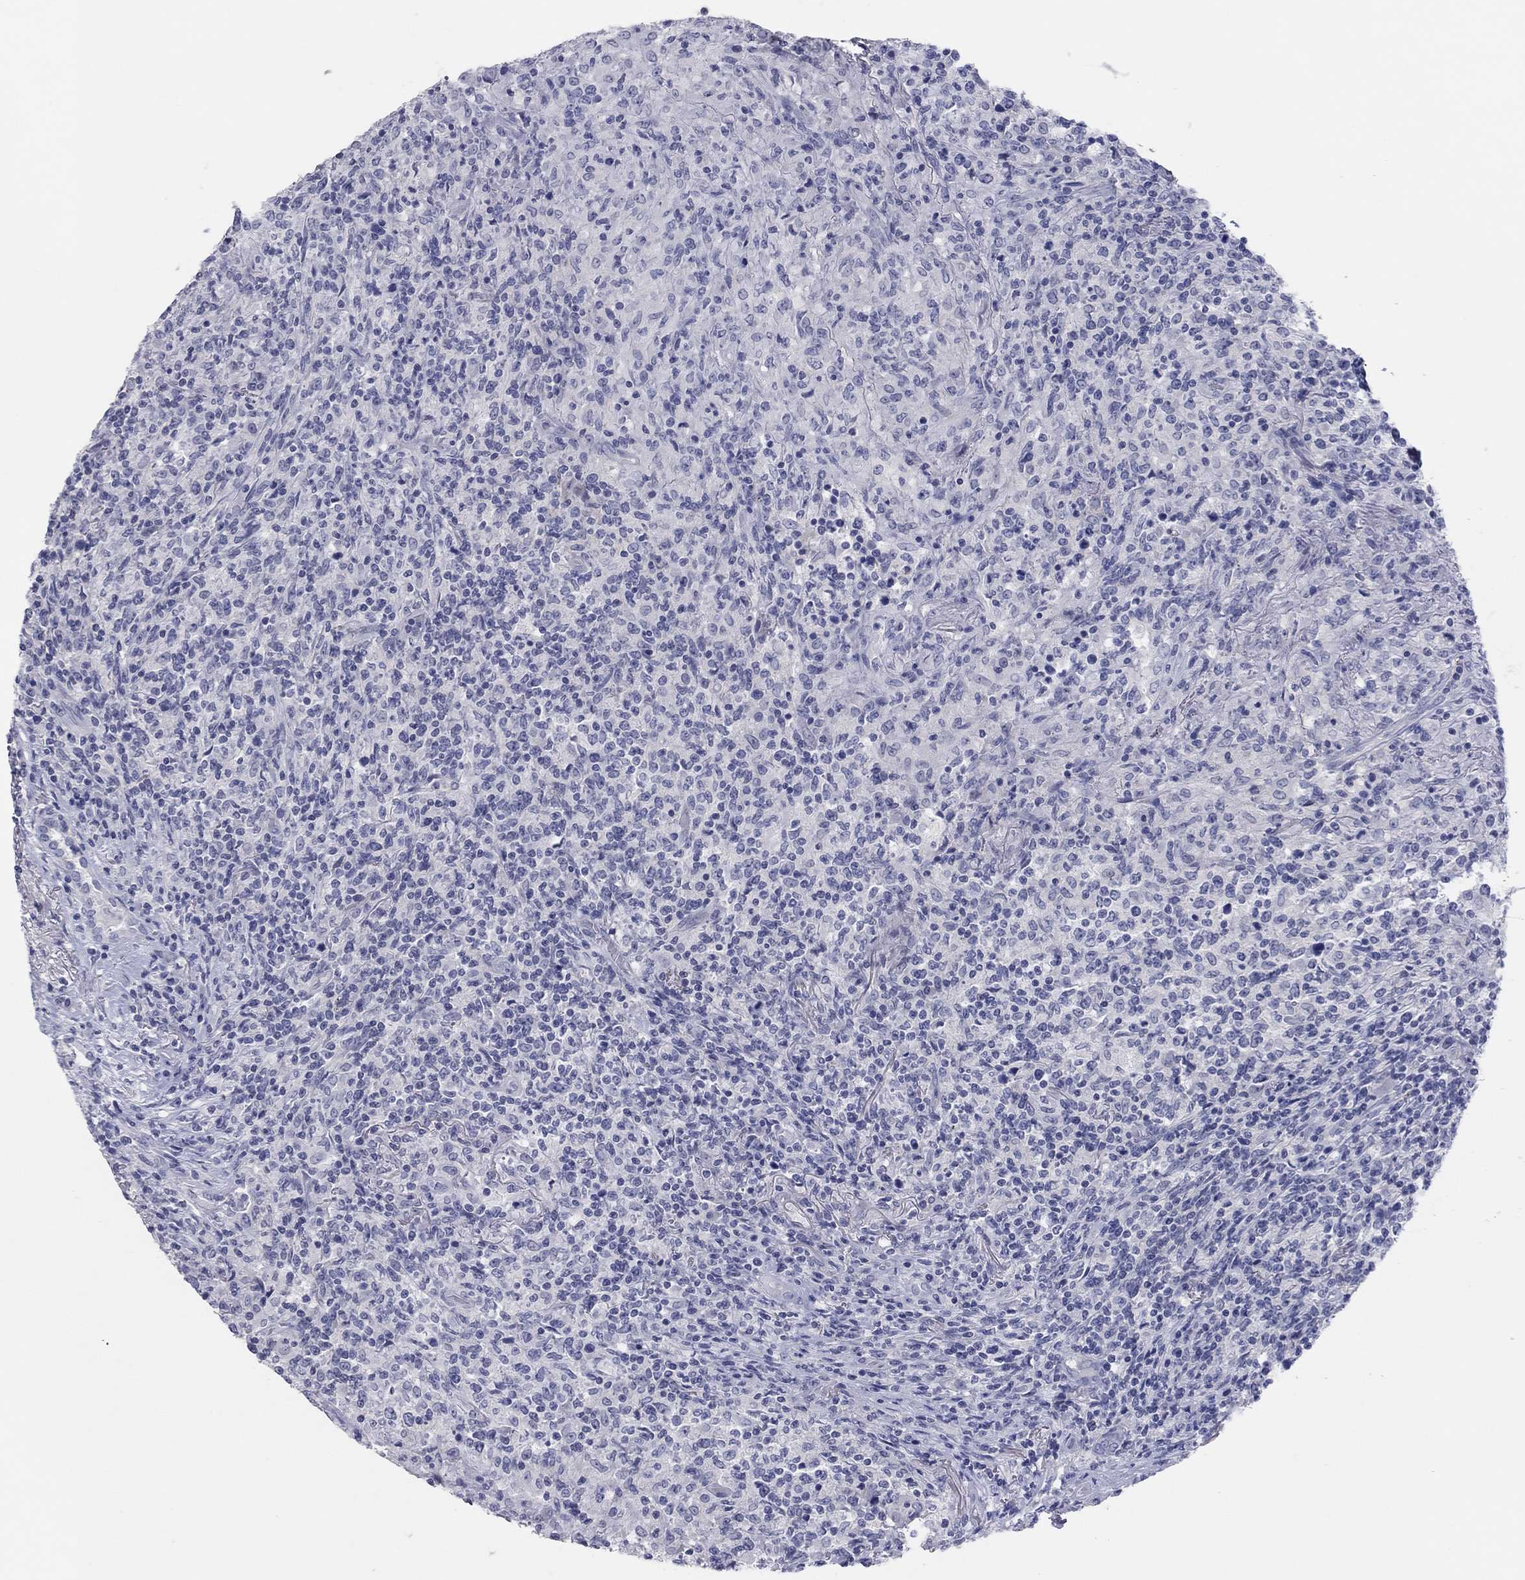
{"staining": {"intensity": "negative", "quantity": "none", "location": "none"}, "tissue": "lymphoma", "cell_type": "Tumor cells", "image_type": "cancer", "snomed": [{"axis": "morphology", "description": "Malignant lymphoma, non-Hodgkin's type, High grade"}, {"axis": "topography", "description": "Lung"}], "caption": "This is an IHC micrograph of lymphoma. There is no expression in tumor cells.", "gene": "CPNE6", "patient": {"sex": "male", "age": 79}}